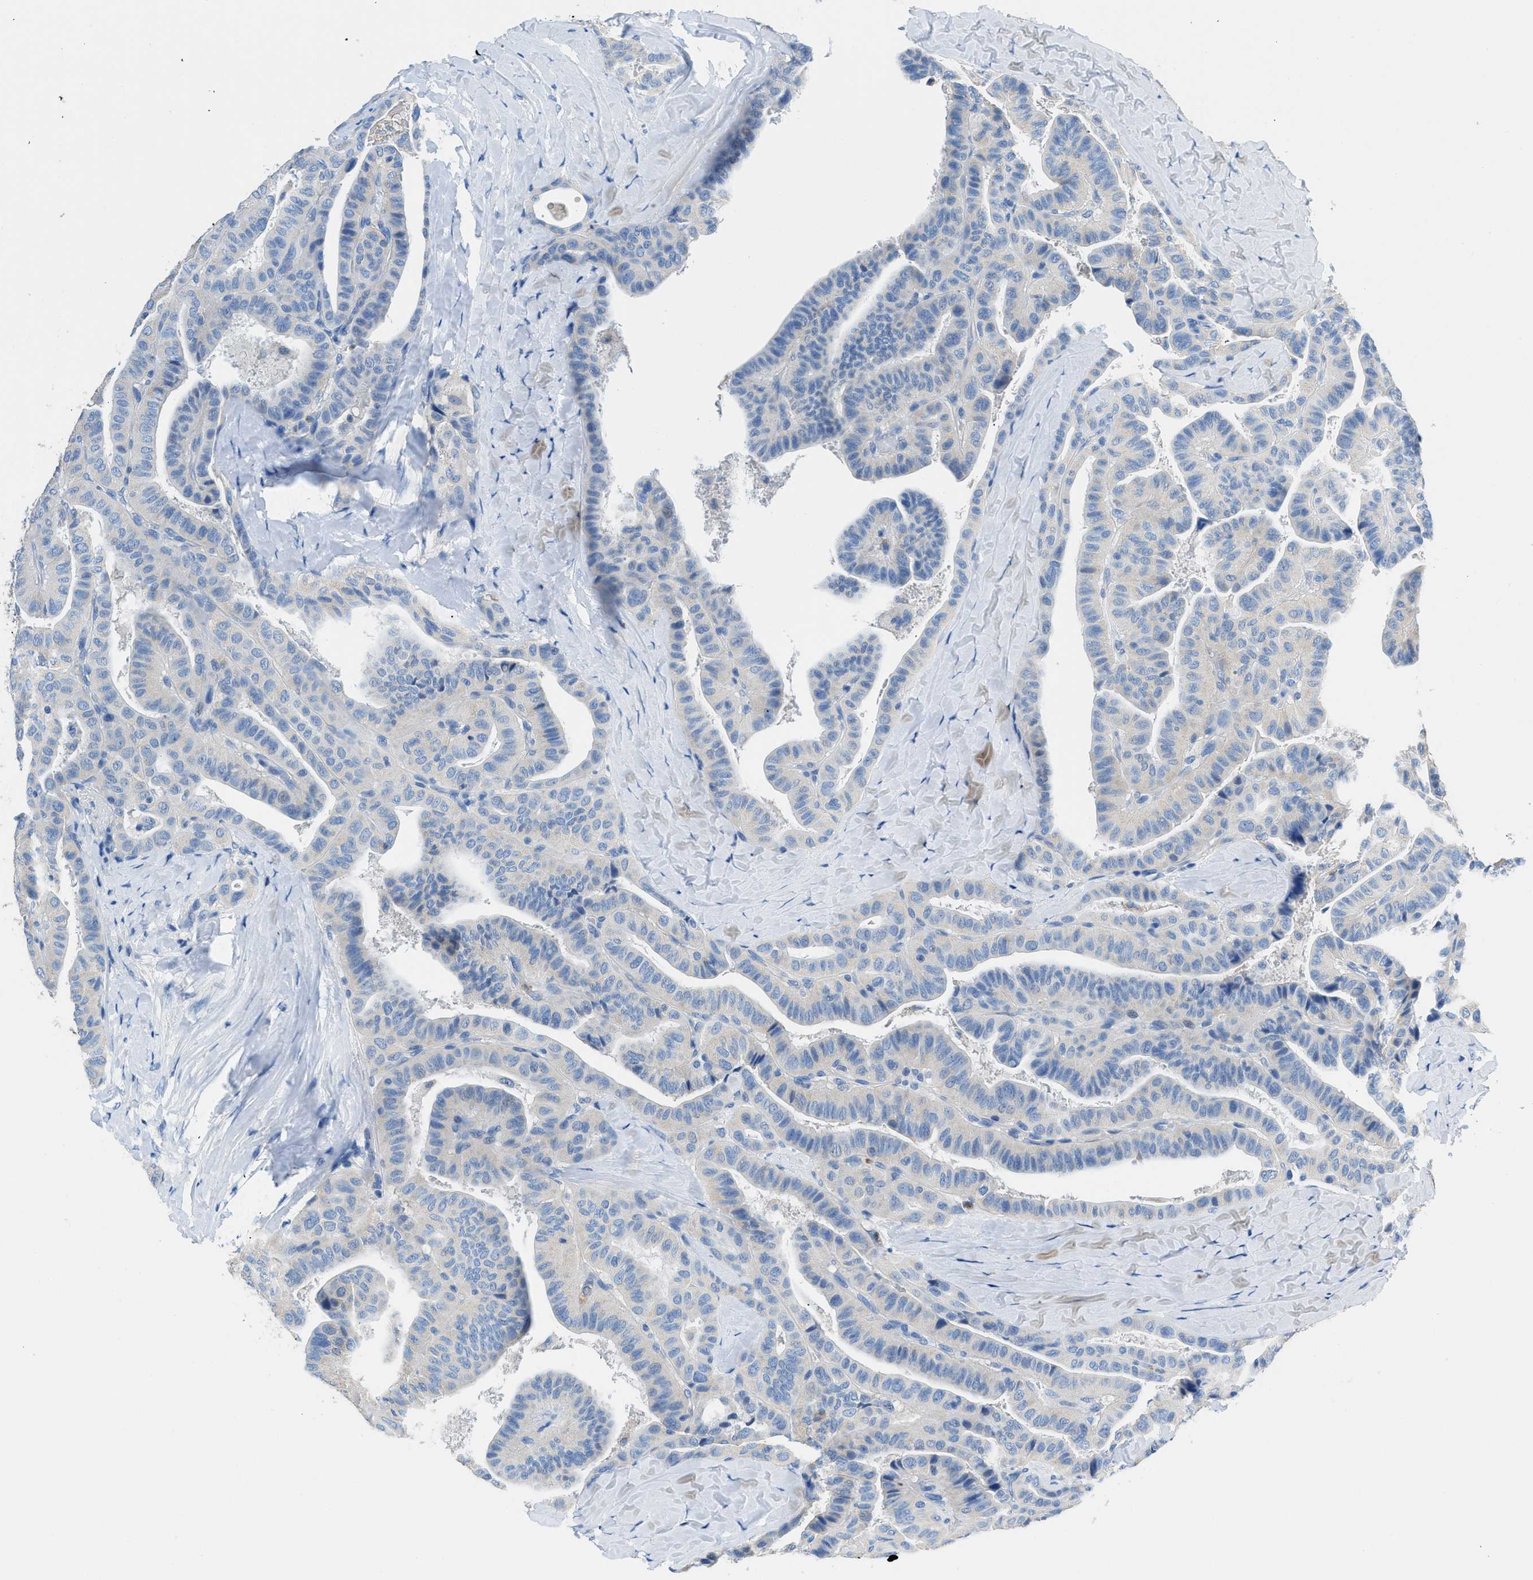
{"staining": {"intensity": "negative", "quantity": "none", "location": "none"}, "tissue": "thyroid cancer", "cell_type": "Tumor cells", "image_type": "cancer", "snomed": [{"axis": "morphology", "description": "Papillary adenocarcinoma, NOS"}, {"axis": "topography", "description": "Thyroid gland"}], "caption": "This histopathology image is of thyroid papillary adenocarcinoma stained with IHC to label a protein in brown with the nuclei are counter-stained blue. There is no positivity in tumor cells.", "gene": "NEB", "patient": {"sex": "male", "age": 77}}